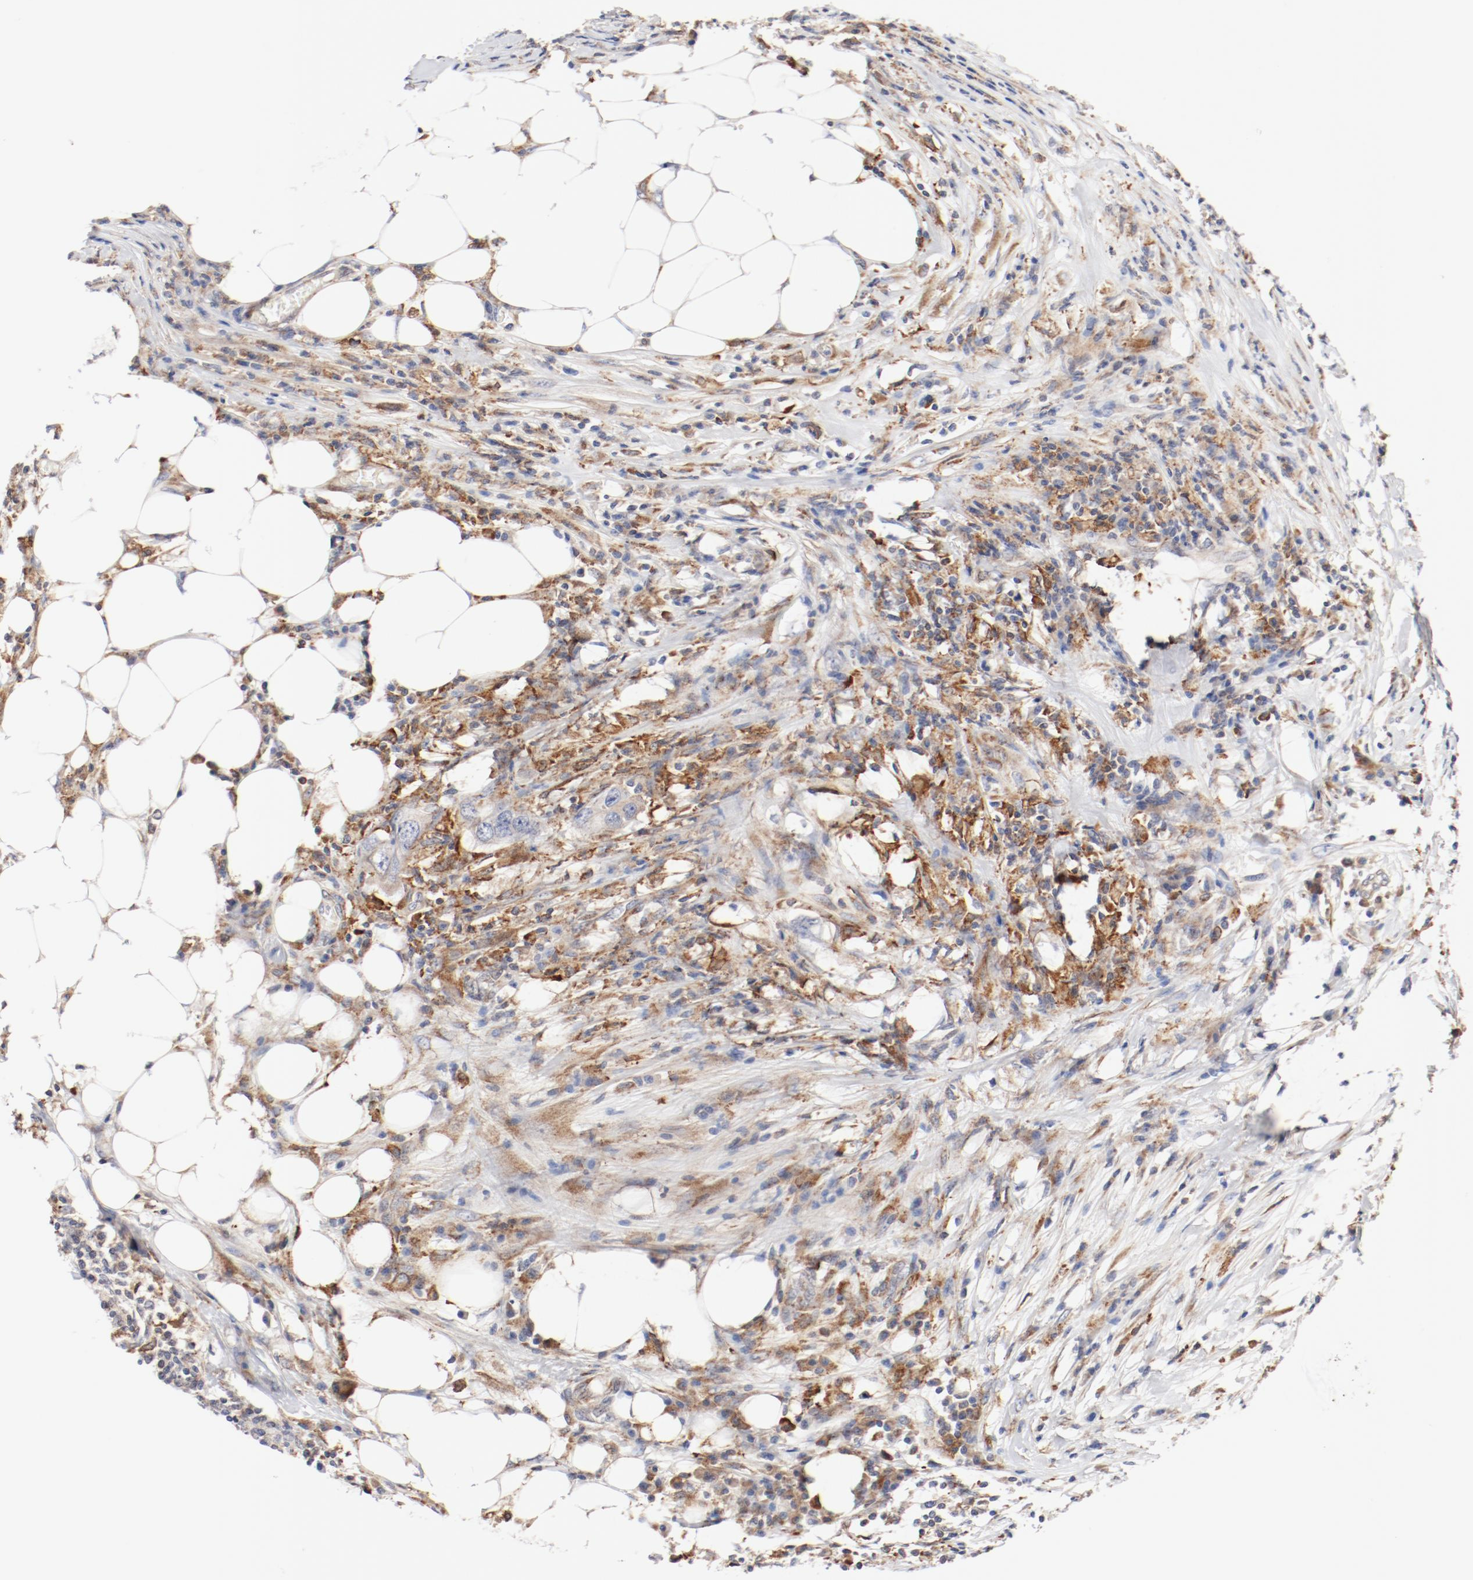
{"staining": {"intensity": "moderate", "quantity": ">75%", "location": "cytoplasmic/membranous"}, "tissue": "colorectal cancer", "cell_type": "Tumor cells", "image_type": "cancer", "snomed": [{"axis": "morphology", "description": "Adenocarcinoma, NOS"}, {"axis": "topography", "description": "Colon"}], "caption": "DAB (3,3'-diaminobenzidine) immunohistochemical staining of colorectal cancer exhibits moderate cytoplasmic/membranous protein positivity in approximately >75% of tumor cells.", "gene": "PDPK1", "patient": {"sex": "male", "age": 71}}